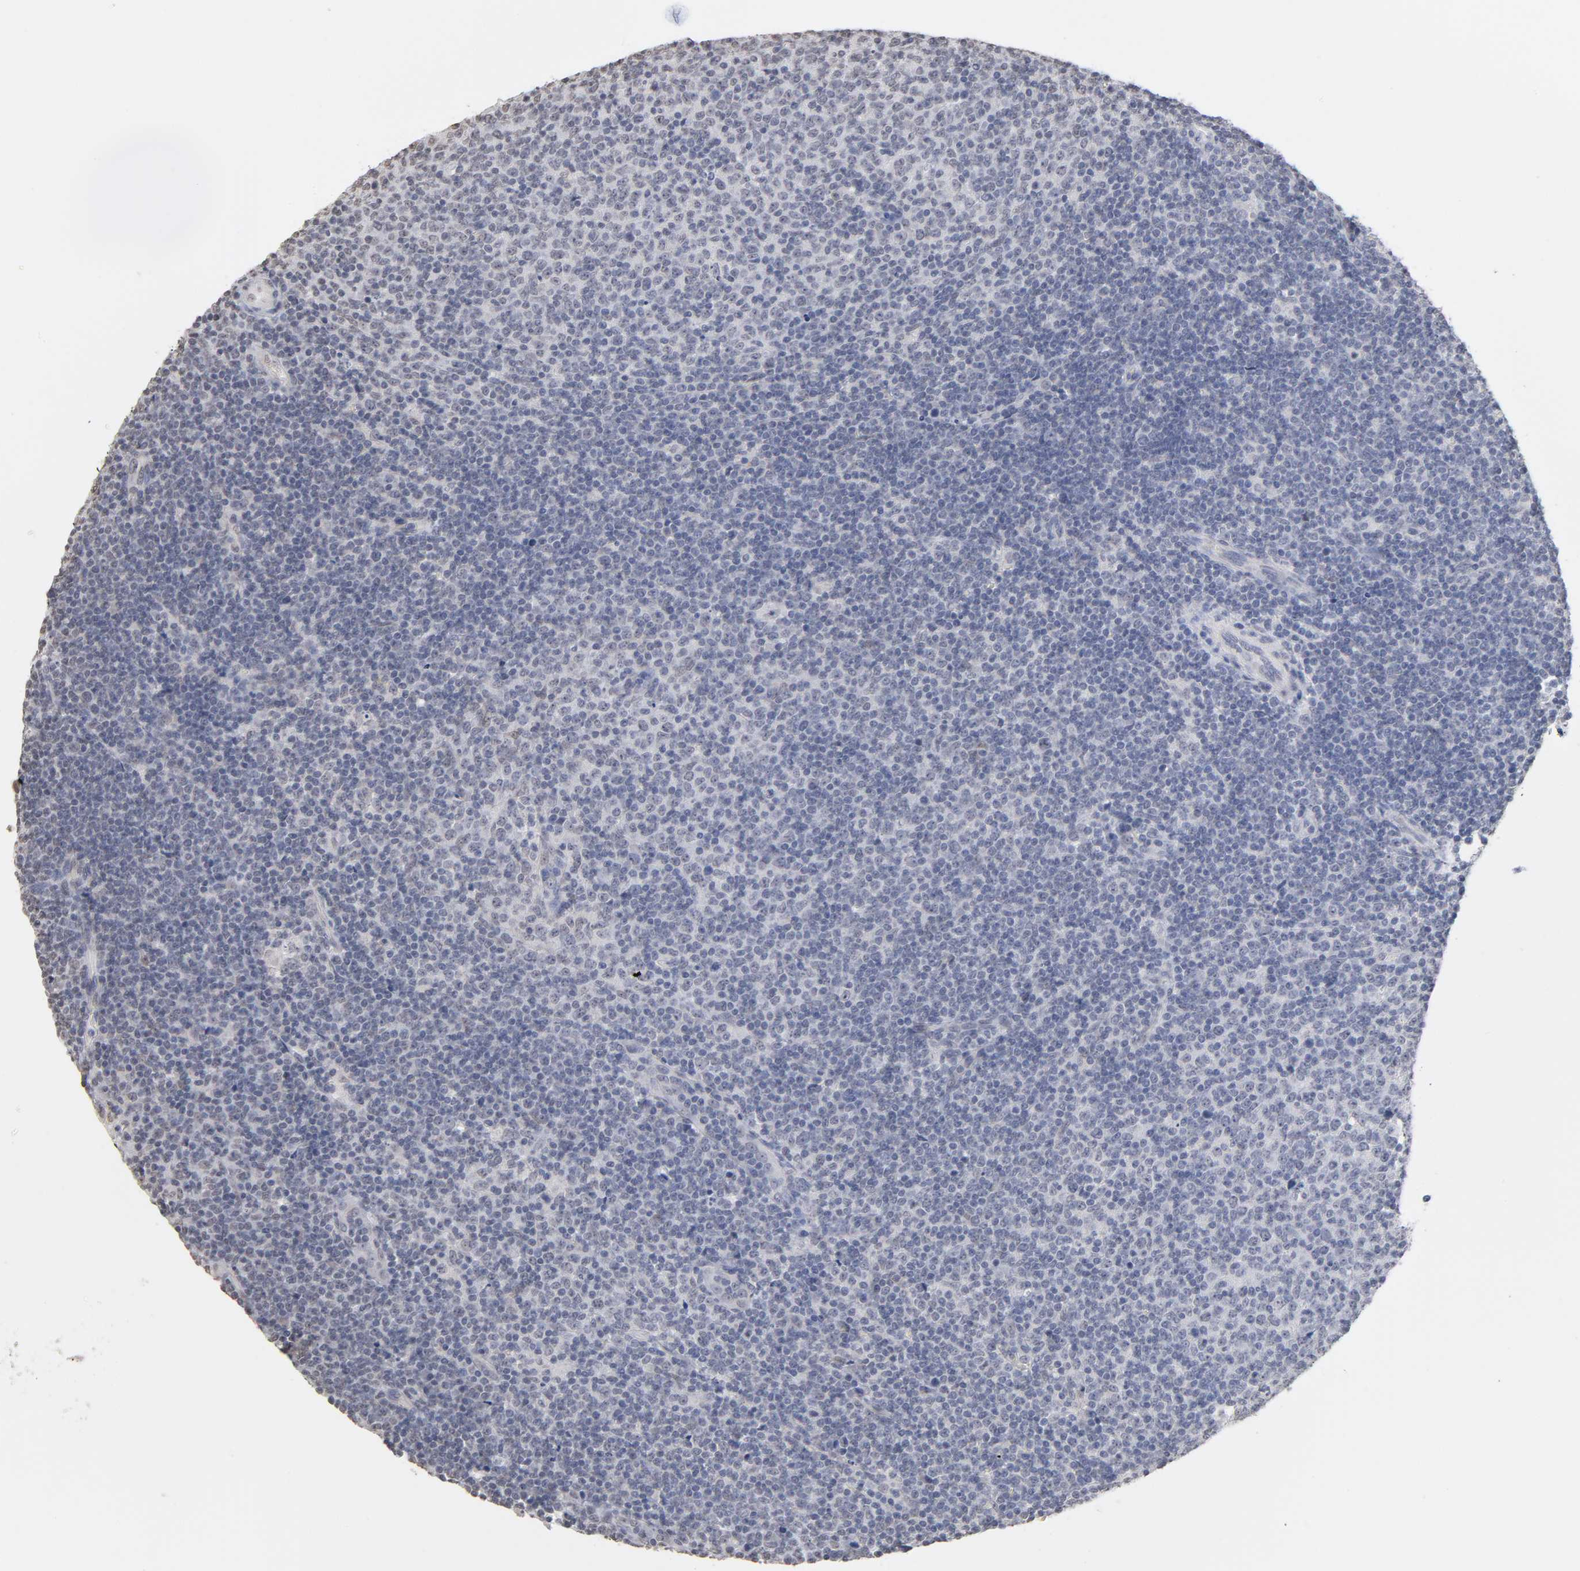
{"staining": {"intensity": "negative", "quantity": "none", "location": "none"}, "tissue": "lymphoma", "cell_type": "Tumor cells", "image_type": "cancer", "snomed": [{"axis": "morphology", "description": "Malignant lymphoma, non-Hodgkin's type, Low grade"}, {"axis": "topography", "description": "Lymph node"}], "caption": "DAB (3,3'-diaminobenzidine) immunohistochemical staining of malignant lymphoma, non-Hodgkin's type (low-grade) displays no significant positivity in tumor cells.", "gene": "CRABP2", "patient": {"sex": "male", "age": 70}}